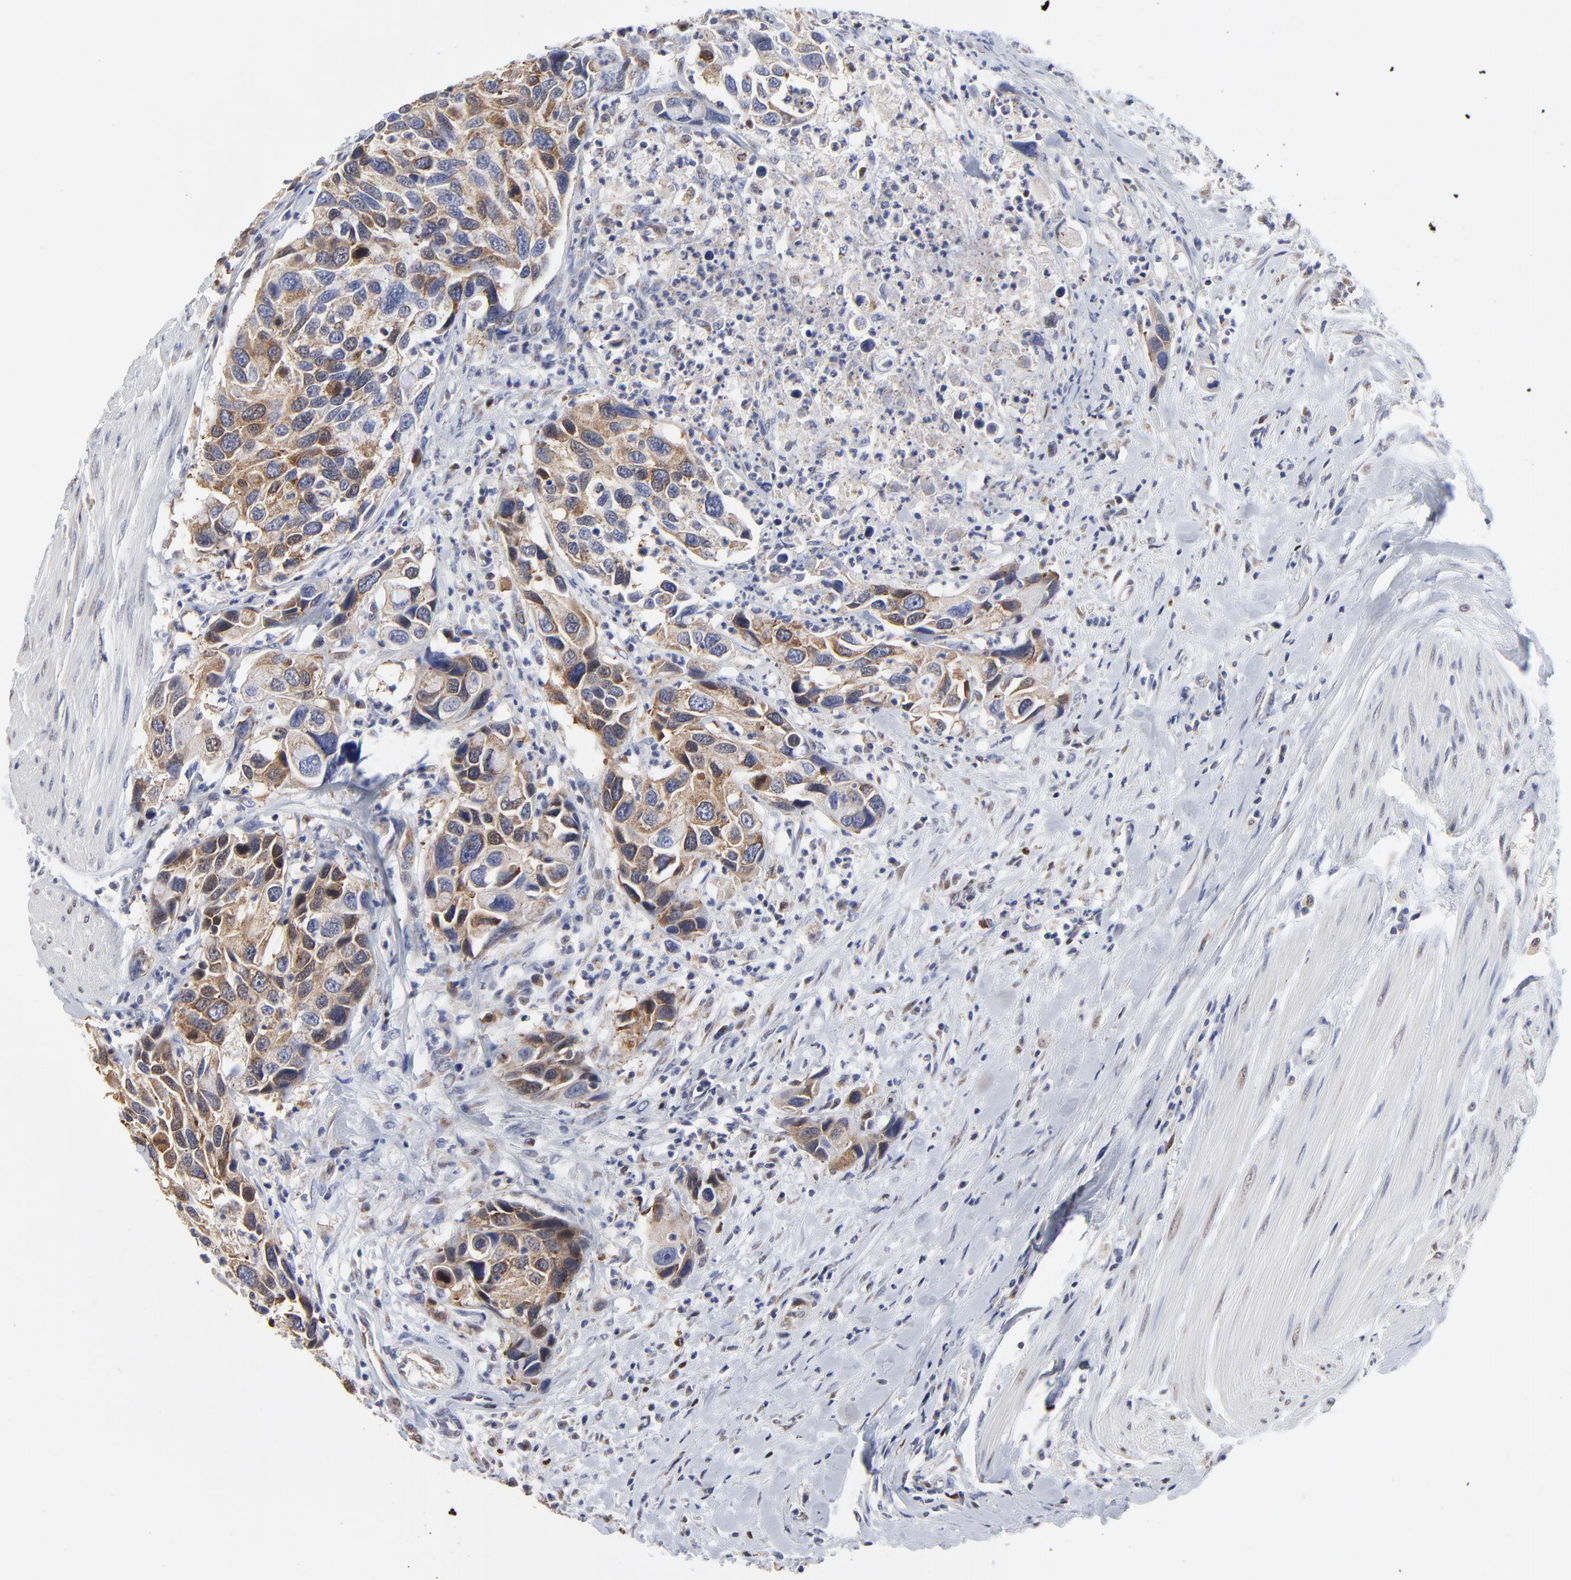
{"staining": {"intensity": "moderate", "quantity": ">75%", "location": "cytoplasmic/membranous"}, "tissue": "urothelial cancer", "cell_type": "Tumor cells", "image_type": "cancer", "snomed": [{"axis": "morphology", "description": "Urothelial carcinoma, High grade"}, {"axis": "topography", "description": "Urinary bladder"}], "caption": "Immunohistochemical staining of high-grade urothelial carcinoma displays medium levels of moderate cytoplasmic/membranous protein expression in about >75% of tumor cells. The staining was performed using DAB, with brown indicating positive protein expression. Nuclei are stained blue with hematoxylin.", "gene": "NCAPH", "patient": {"sex": "male", "age": 66}}